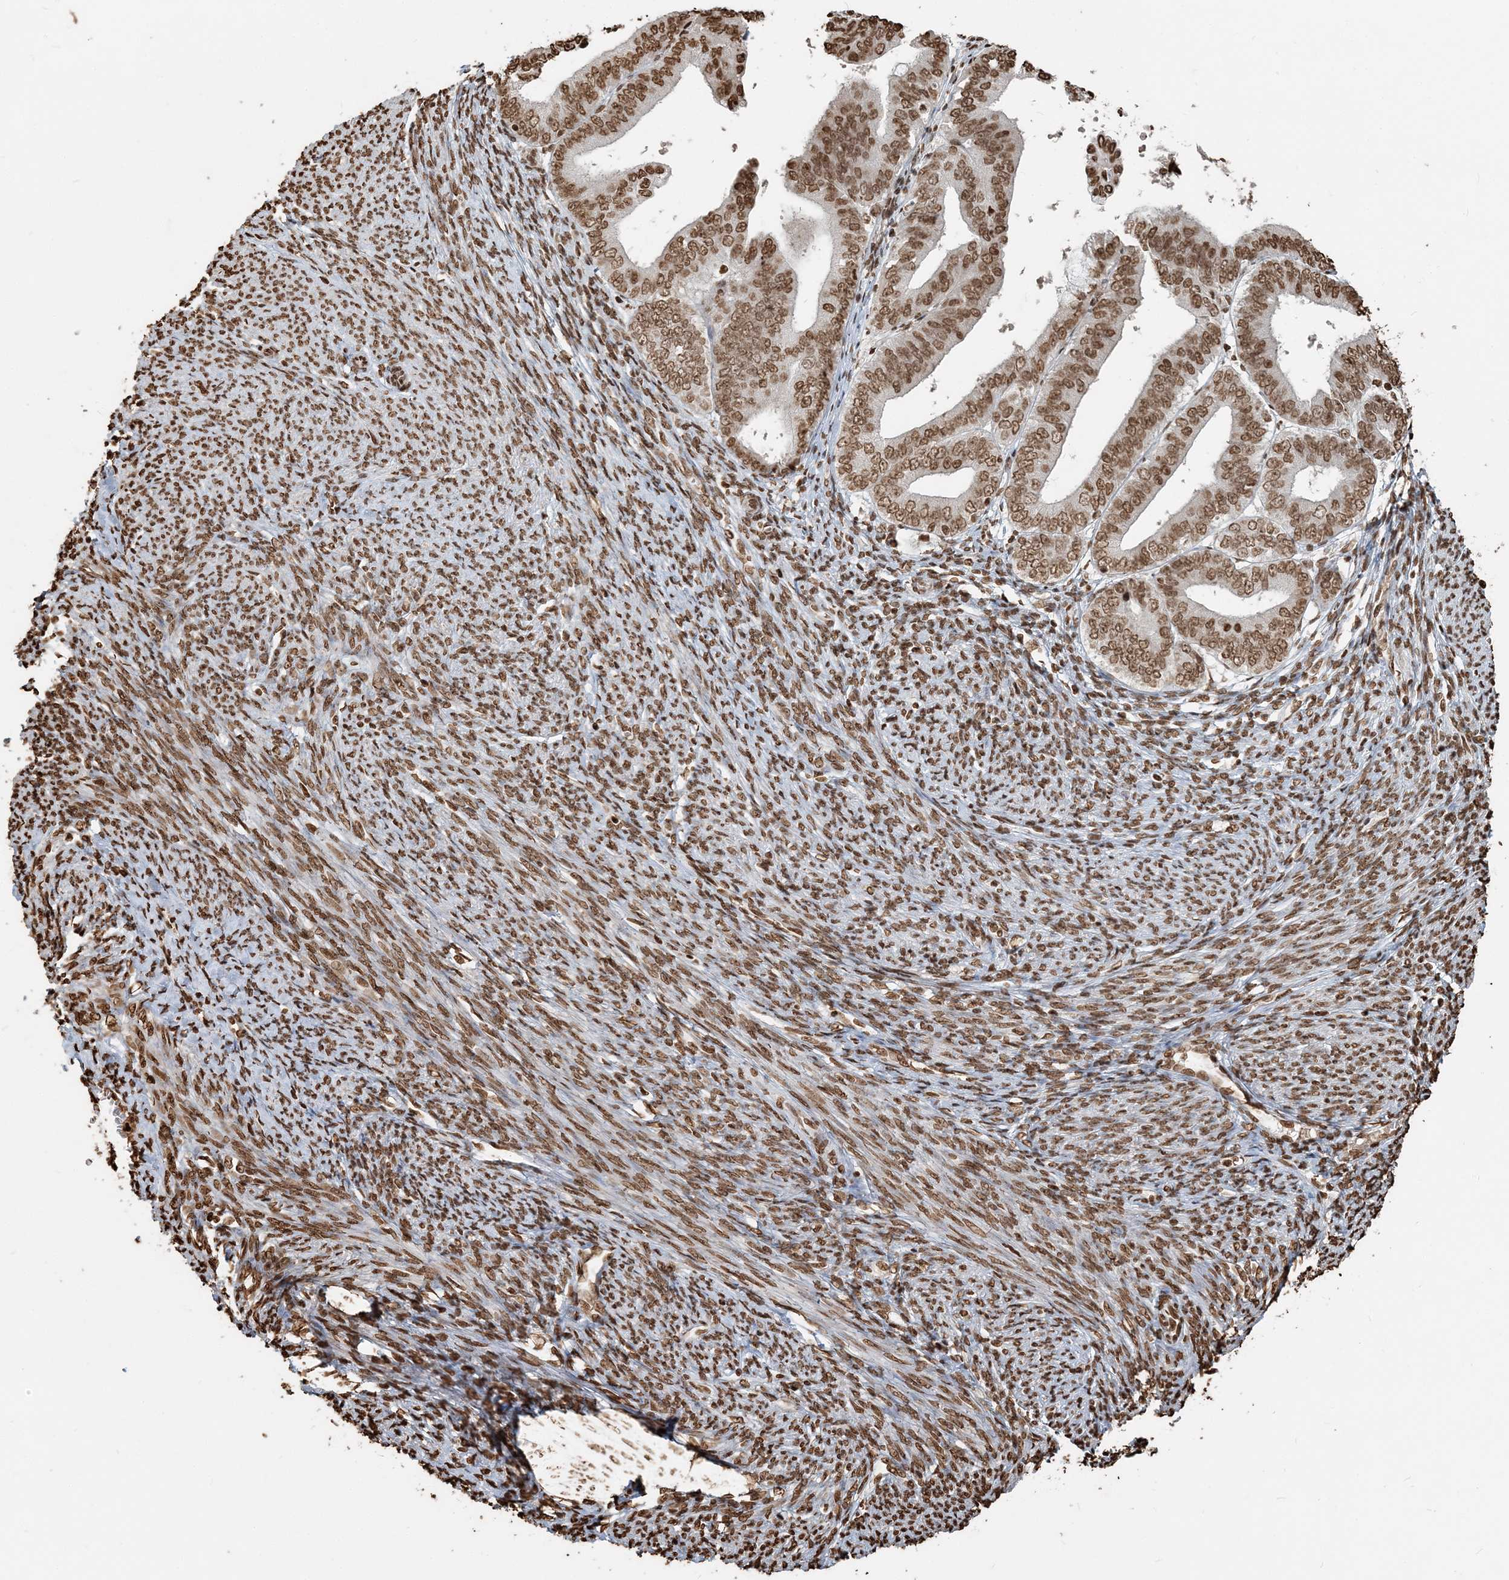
{"staining": {"intensity": "moderate", "quantity": ">75%", "location": "nuclear"}, "tissue": "endometrial cancer", "cell_type": "Tumor cells", "image_type": "cancer", "snomed": [{"axis": "morphology", "description": "Adenocarcinoma, NOS"}, {"axis": "topography", "description": "Endometrium"}], "caption": "Human endometrial cancer (adenocarcinoma) stained with a brown dye exhibits moderate nuclear positive staining in about >75% of tumor cells.", "gene": "H3-3B", "patient": {"sex": "female", "age": 63}}